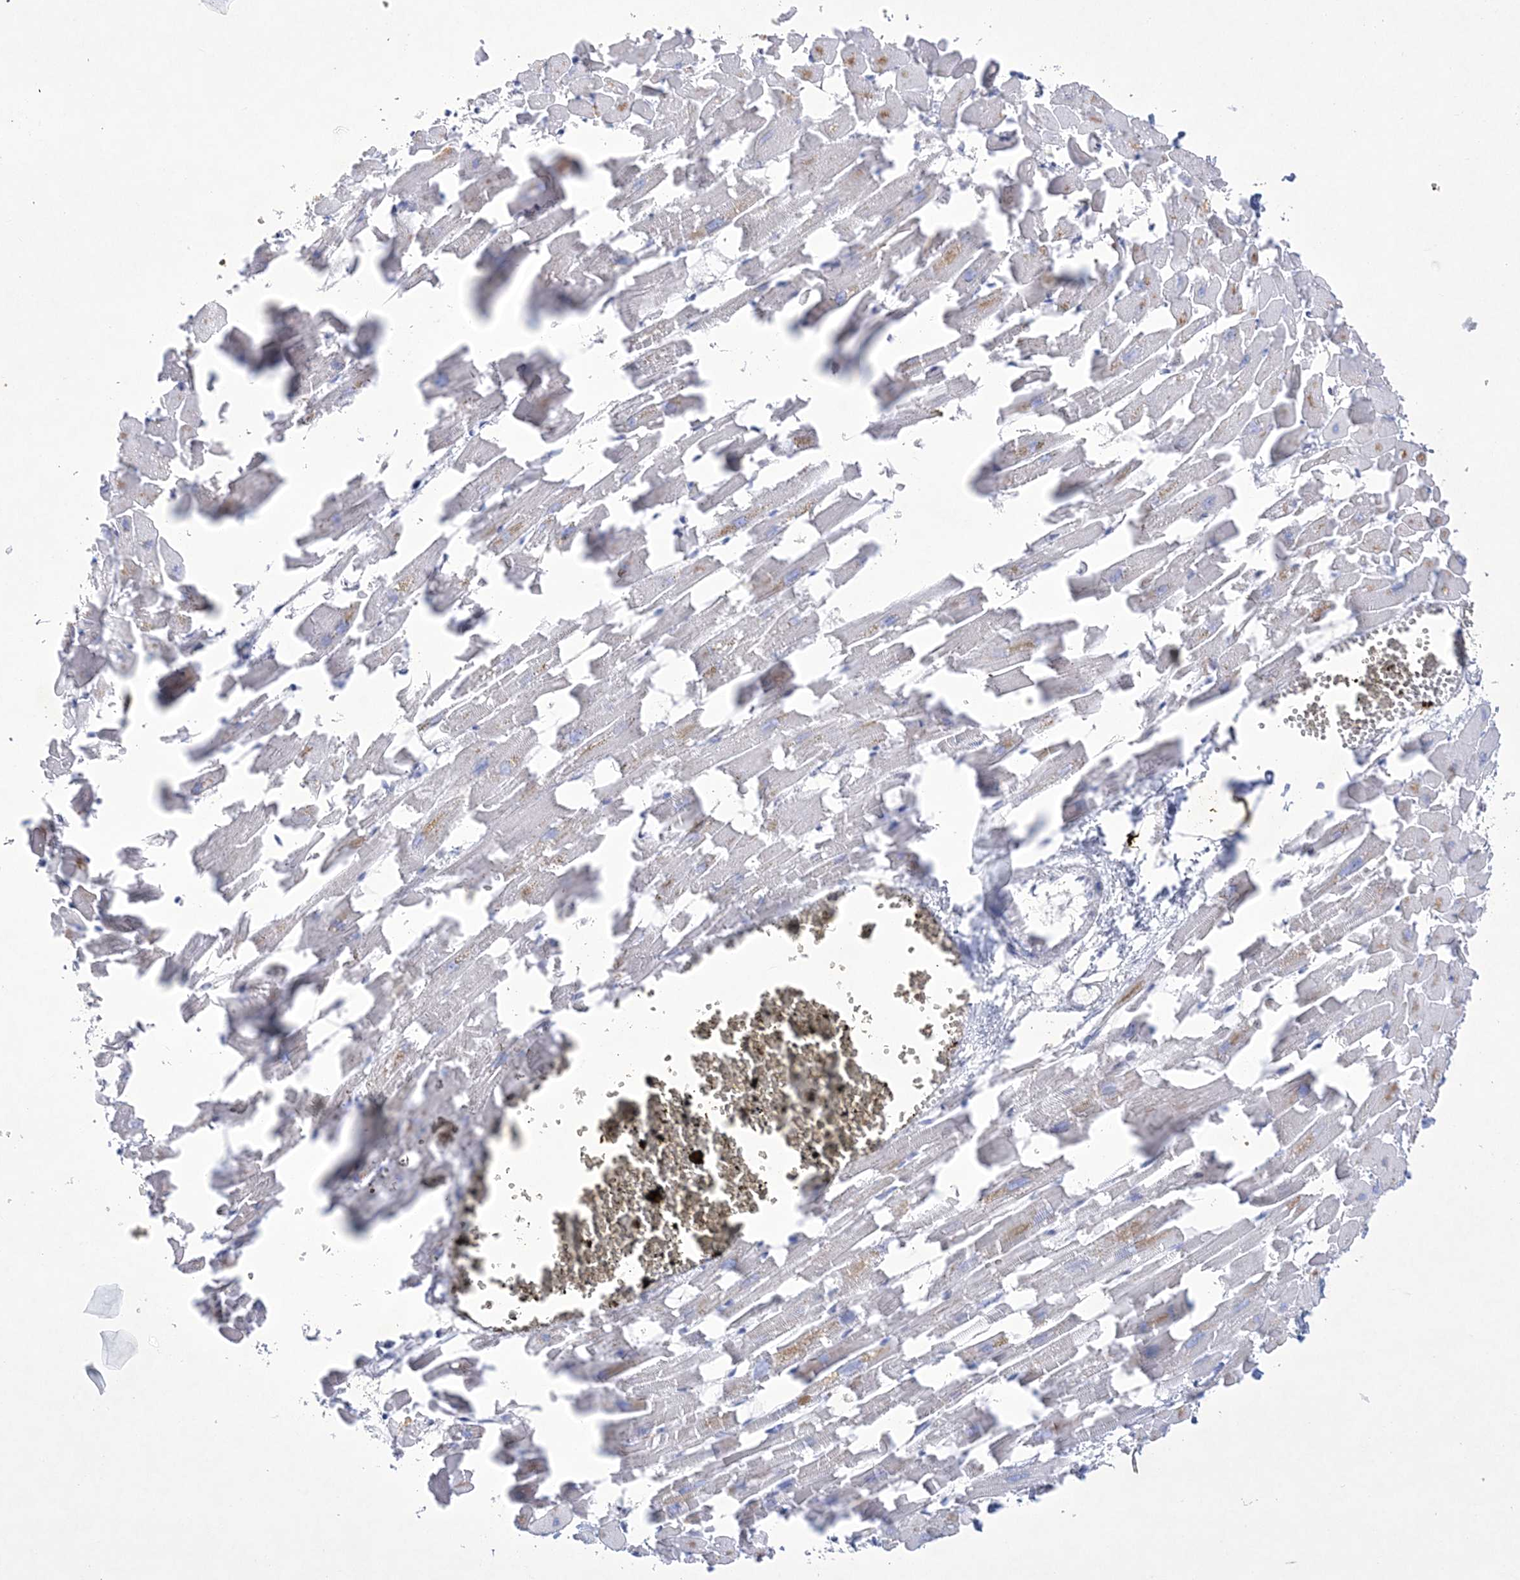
{"staining": {"intensity": "weak", "quantity": "<25%", "location": "cytoplasmic/membranous"}, "tissue": "heart muscle", "cell_type": "Cardiomyocytes", "image_type": "normal", "snomed": [{"axis": "morphology", "description": "Normal tissue, NOS"}, {"axis": "topography", "description": "Heart"}], "caption": "IHC micrograph of benign heart muscle stained for a protein (brown), which exhibits no expression in cardiomyocytes. Brightfield microscopy of immunohistochemistry (IHC) stained with DAB (brown) and hematoxylin (blue), captured at high magnification.", "gene": "WDR27", "patient": {"sex": "female", "age": 64}}